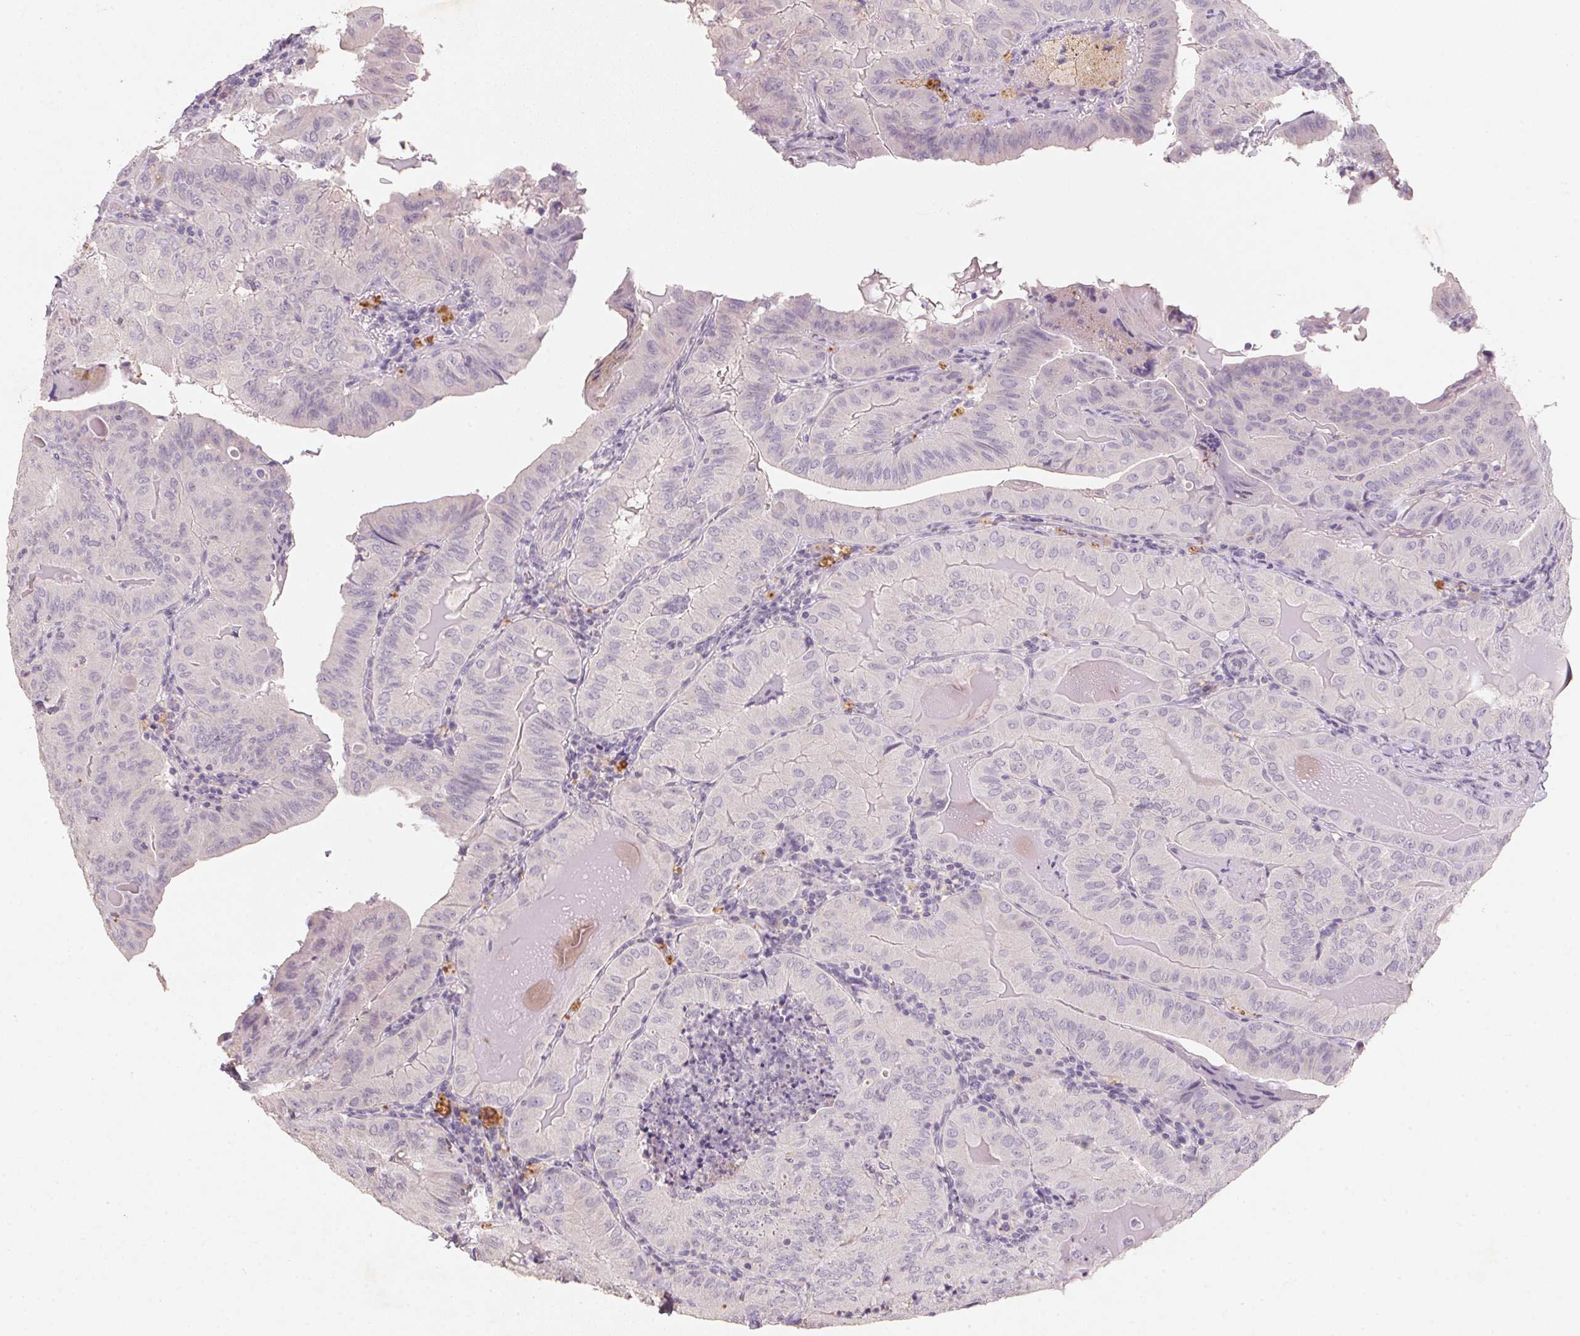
{"staining": {"intensity": "negative", "quantity": "none", "location": "none"}, "tissue": "thyroid cancer", "cell_type": "Tumor cells", "image_type": "cancer", "snomed": [{"axis": "morphology", "description": "Papillary adenocarcinoma, NOS"}, {"axis": "topography", "description": "Thyroid gland"}], "caption": "Immunohistochemistry (IHC) micrograph of human papillary adenocarcinoma (thyroid) stained for a protein (brown), which exhibits no positivity in tumor cells.", "gene": "CXCL5", "patient": {"sex": "female", "age": 68}}